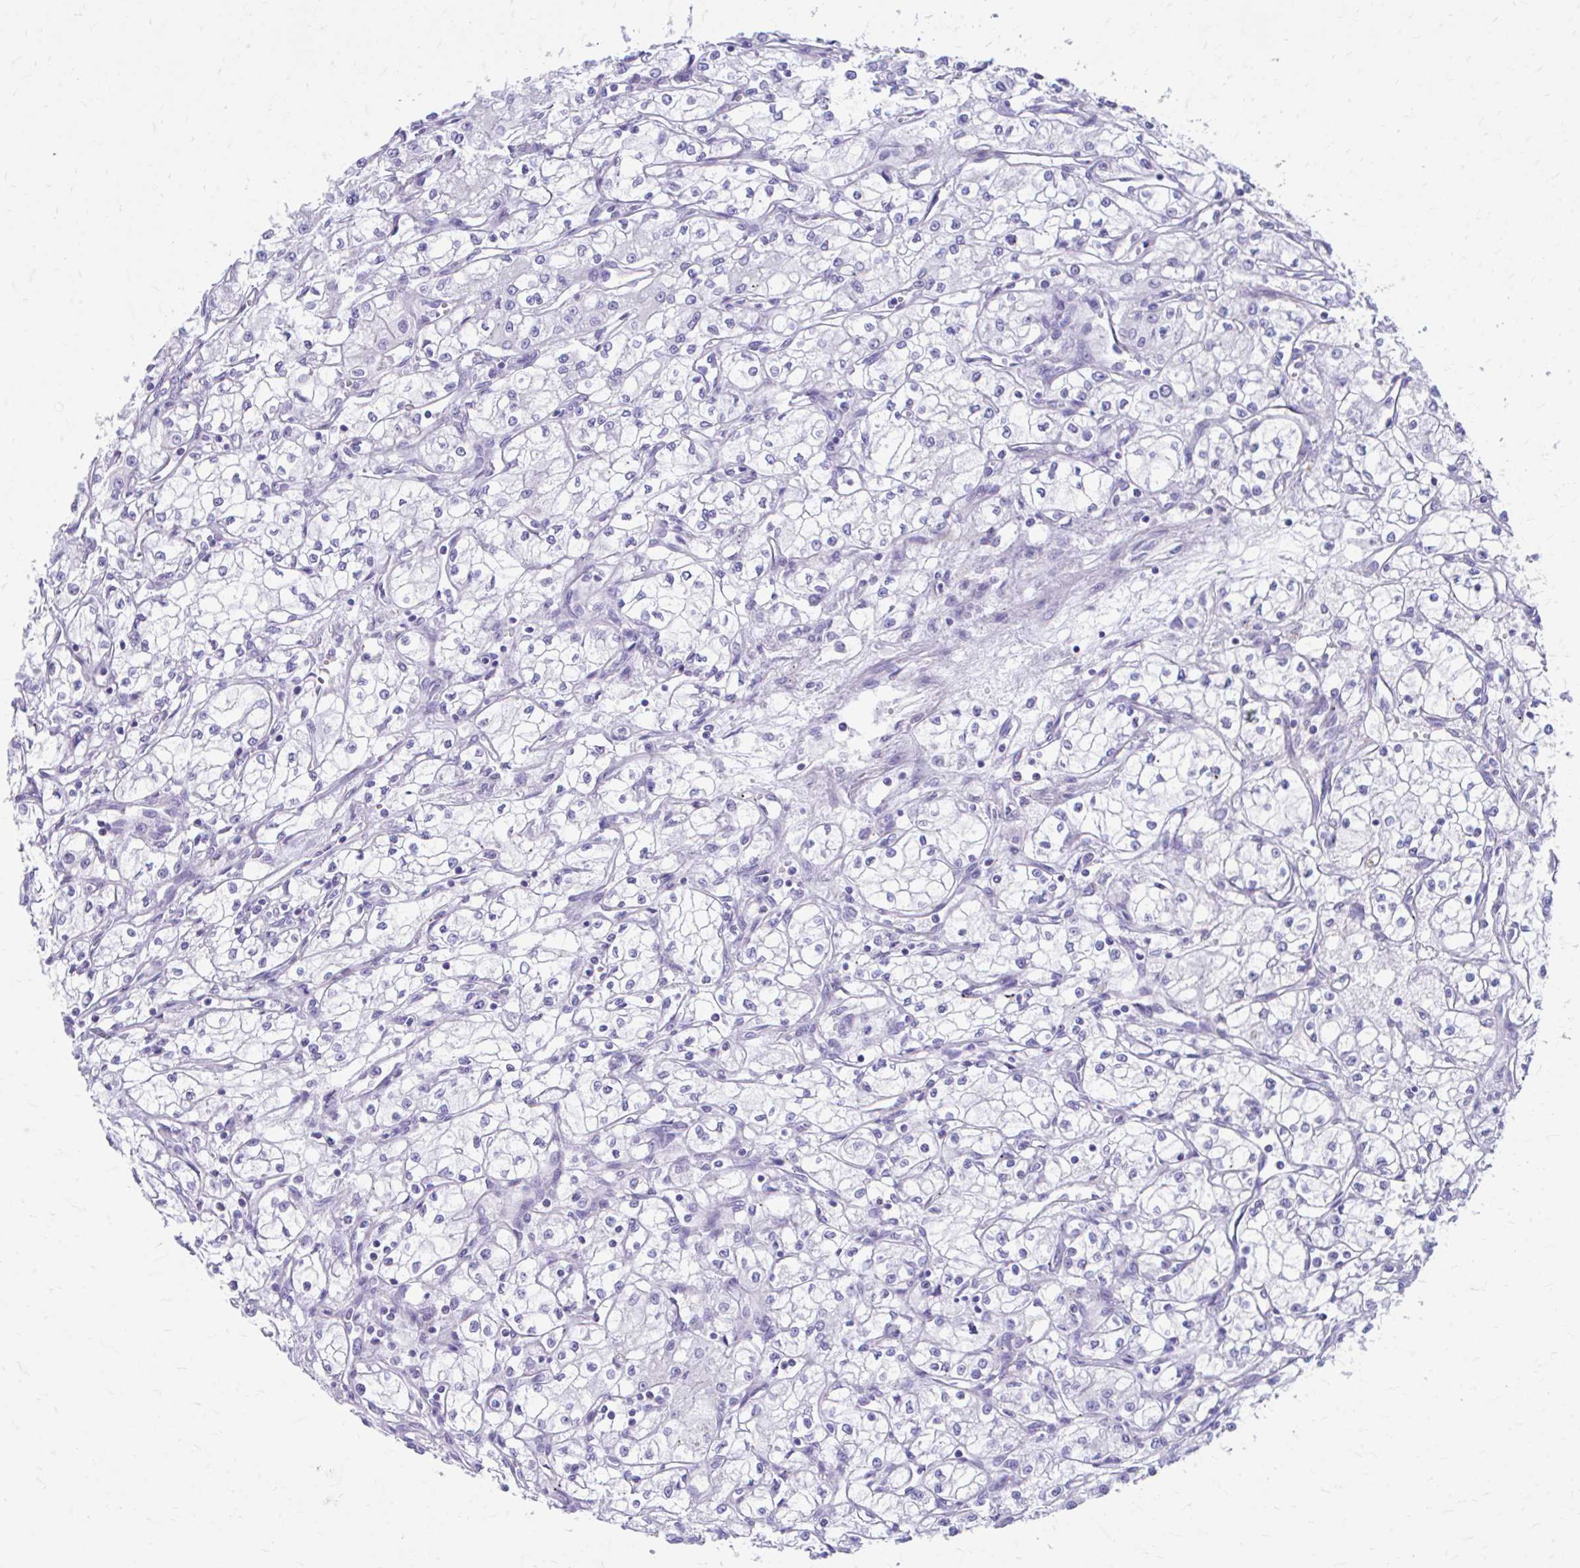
{"staining": {"intensity": "negative", "quantity": "none", "location": "none"}, "tissue": "renal cancer", "cell_type": "Tumor cells", "image_type": "cancer", "snomed": [{"axis": "morphology", "description": "Adenocarcinoma, NOS"}, {"axis": "topography", "description": "Kidney"}], "caption": "The micrograph reveals no staining of tumor cells in adenocarcinoma (renal).", "gene": "KRIT1", "patient": {"sex": "male", "age": 59}}